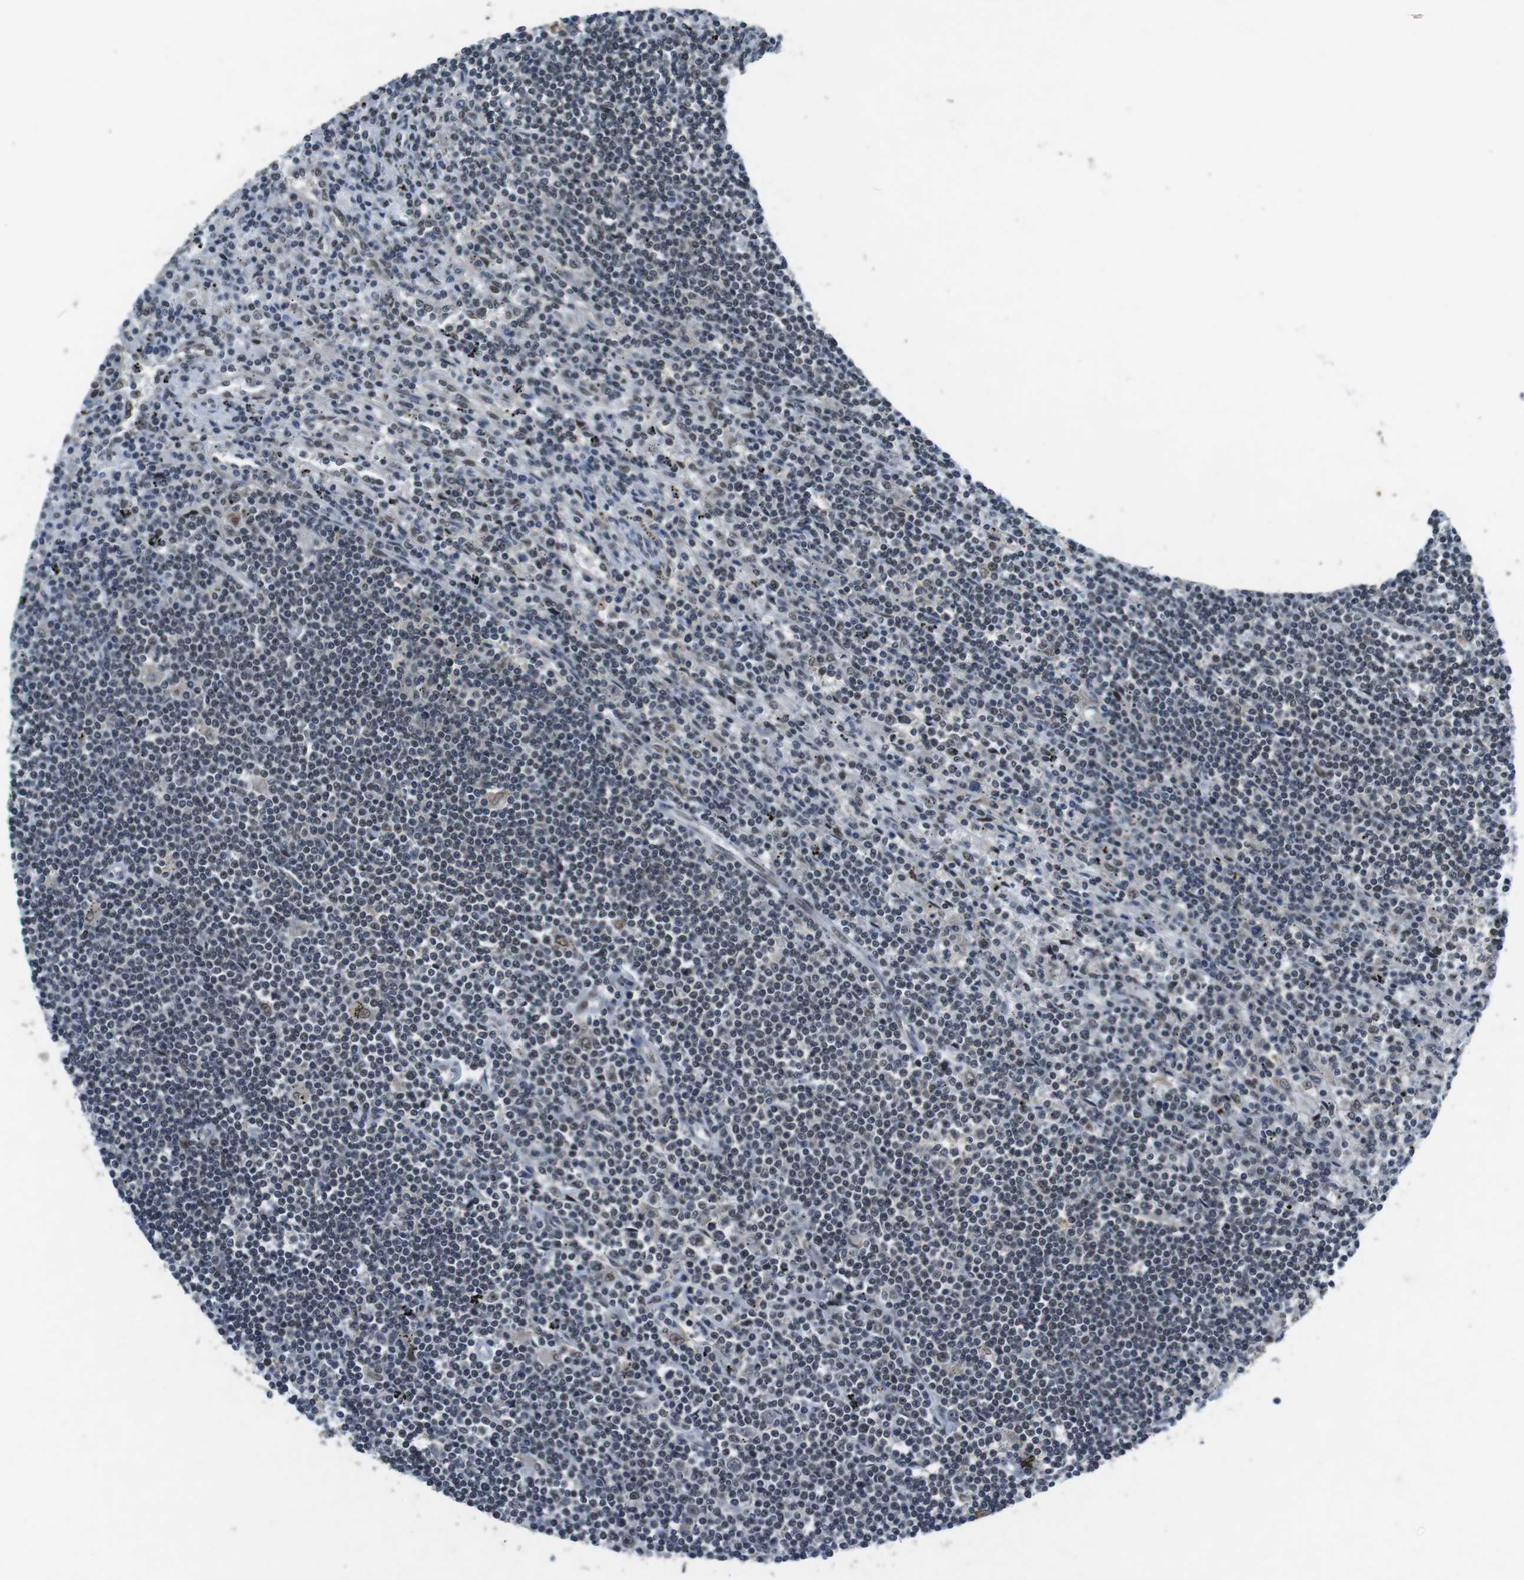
{"staining": {"intensity": "negative", "quantity": "none", "location": "none"}, "tissue": "lymphoma", "cell_type": "Tumor cells", "image_type": "cancer", "snomed": [{"axis": "morphology", "description": "Malignant lymphoma, non-Hodgkin's type, Low grade"}, {"axis": "topography", "description": "Spleen"}], "caption": "The immunohistochemistry photomicrograph has no significant expression in tumor cells of lymphoma tissue.", "gene": "USP7", "patient": {"sex": "male", "age": 76}}